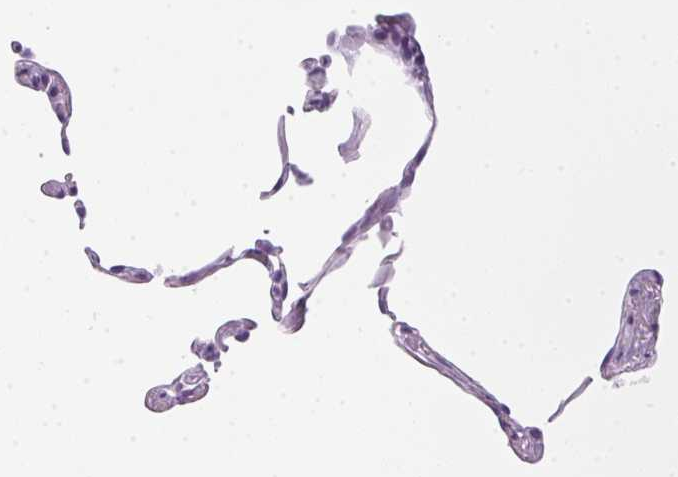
{"staining": {"intensity": "negative", "quantity": "none", "location": "none"}, "tissue": "lung", "cell_type": "Alveolar cells", "image_type": "normal", "snomed": [{"axis": "morphology", "description": "Normal tissue, NOS"}, {"axis": "topography", "description": "Lung"}], "caption": "Immunohistochemical staining of benign lung displays no significant expression in alveolar cells.", "gene": "POPDC2", "patient": {"sex": "female", "age": 57}}